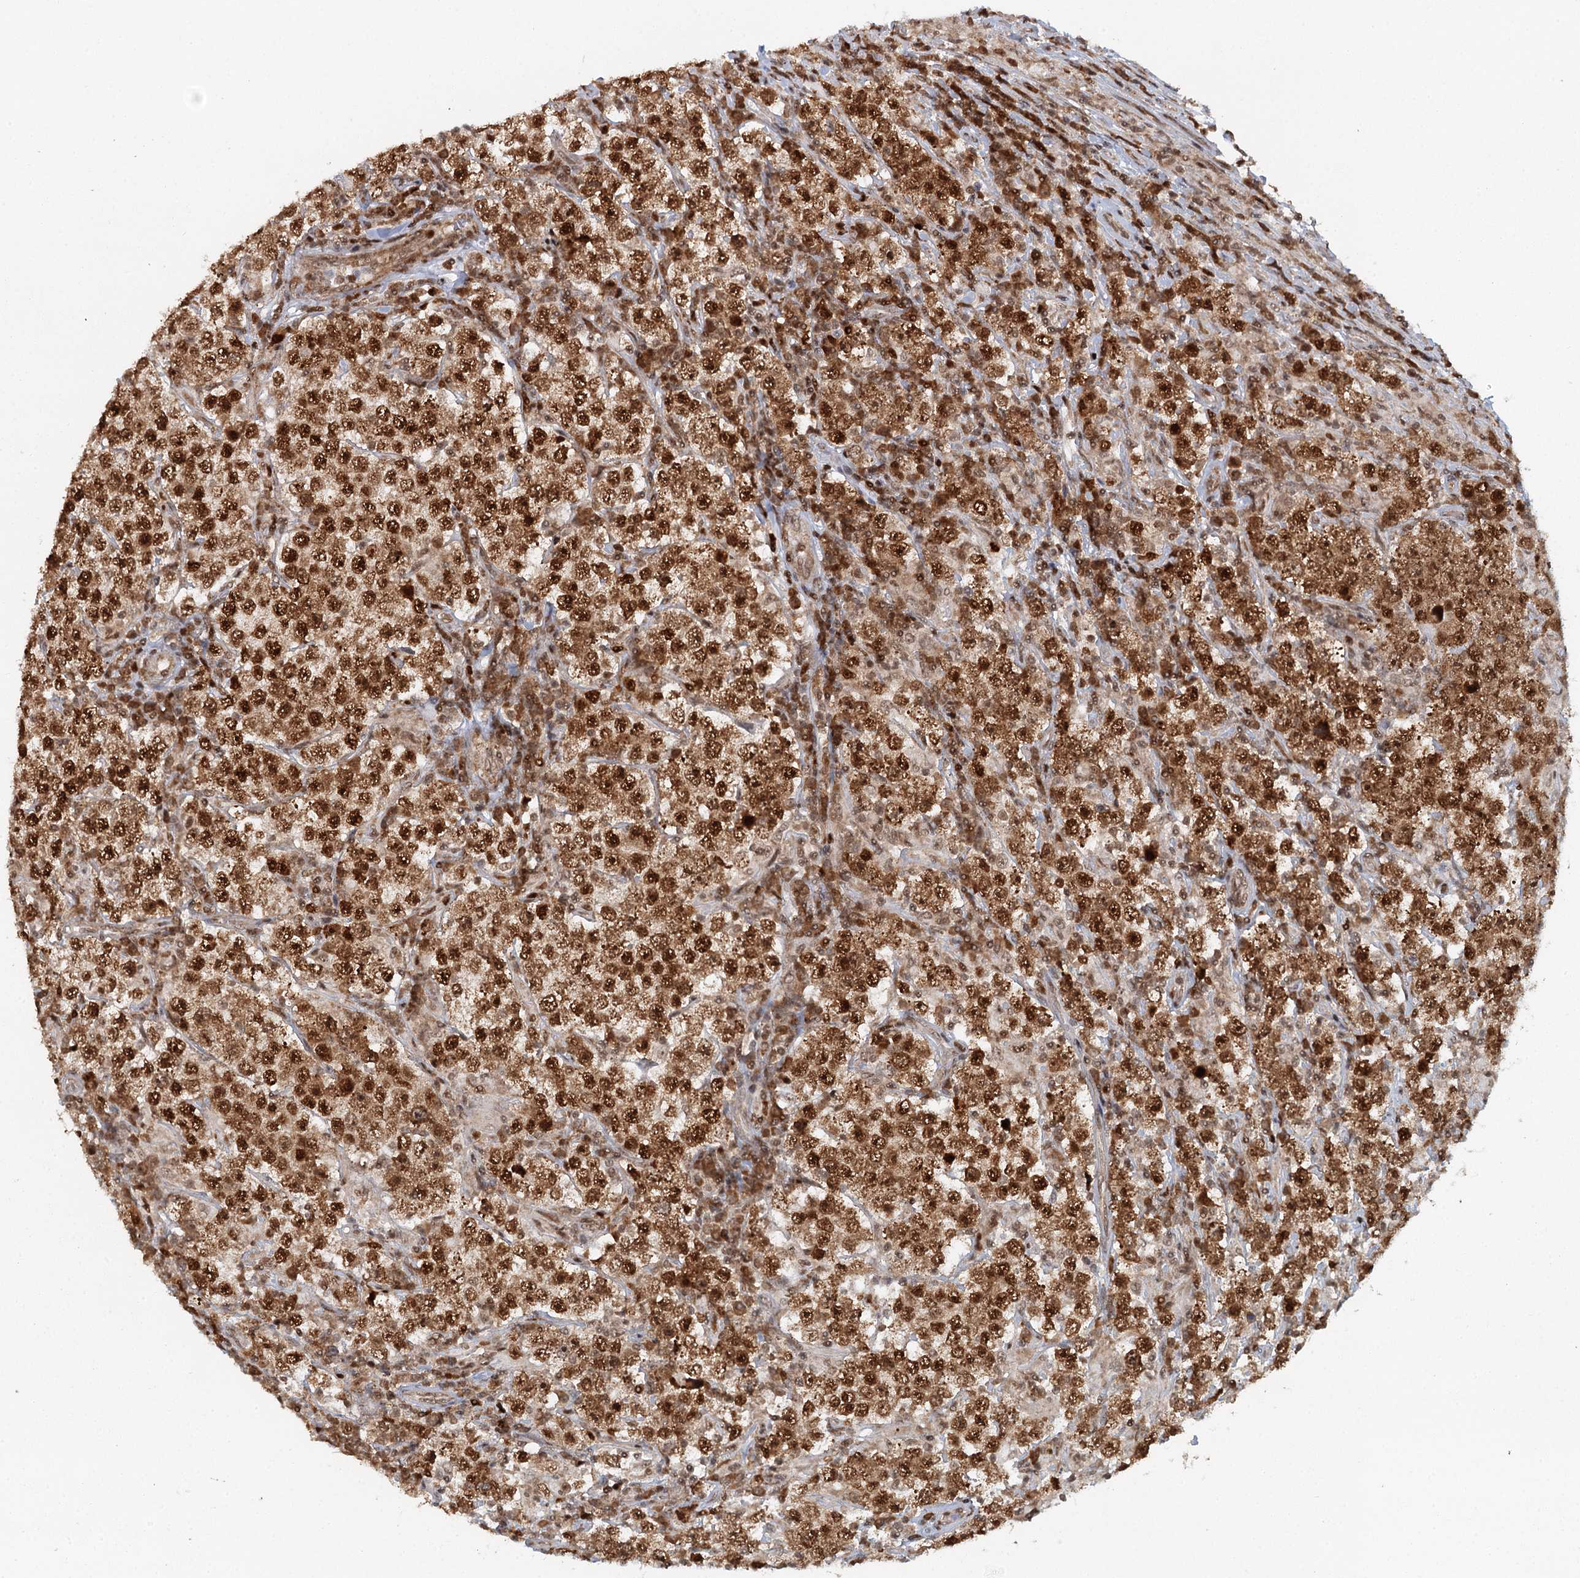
{"staining": {"intensity": "strong", "quantity": ">75%", "location": "nuclear"}, "tissue": "testis cancer", "cell_type": "Tumor cells", "image_type": "cancer", "snomed": [{"axis": "morphology", "description": "Normal tissue, NOS"}, {"axis": "morphology", "description": "Urothelial carcinoma, High grade"}, {"axis": "morphology", "description": "Seminoma, NOS"}, {"axis": "morphology", "description": "Carcinoma, Embryonal, NOS"}, {"axis": "topography", "description": "Urinary bladder"}, {"axis": "topography", "description": "Testis"}], "caption": "Immunohistochemical staining of human testis cancer (urothelial carcinoma (high-grade)) demonstrates high levels of strong nuclear protein positivity in approximately >75% of tumor cells.", "gene": "GPATCH11", "patient": {"sex": "male", "age": 41}}